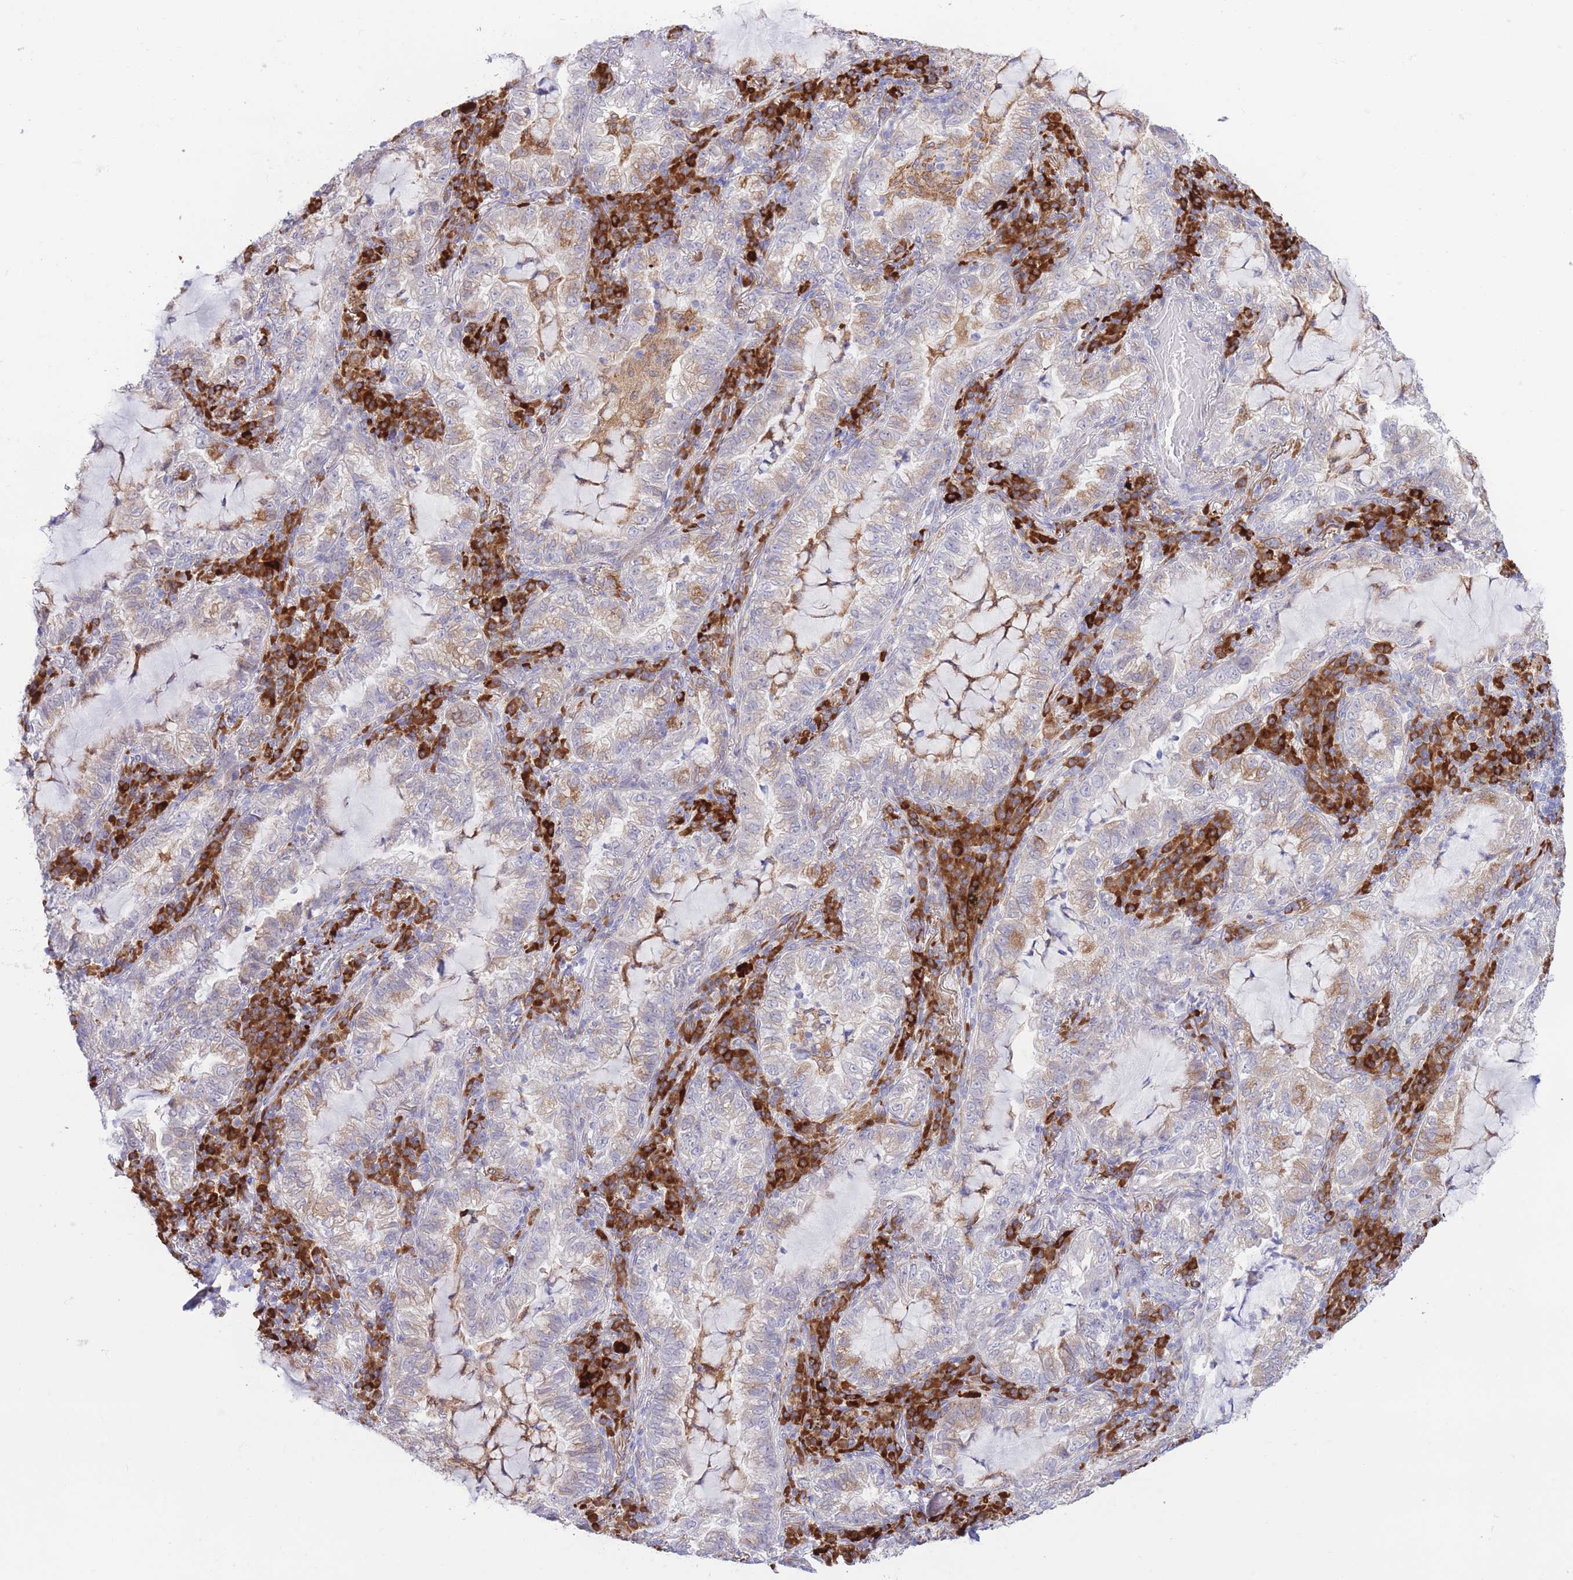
{"staining": {"intensity": "weak", "quantity": "<25%", "location": "cytoplasmic/membranous"}, "tissue": "lung cancer", "cell_type": "Tumor cells", "image_type": "cancer", "snomed": [{"axis": "morphology", "description": "Adenocarcinoma, NOS"}, {"axis": "topography", "description": "Lung"}], "caption": "An image of adenocarcinoma (lung) stained for a protein demonstrates no brown staining in tumor cells.", "gene": "MYDGF", "patient": {"sex": "female", "age": 73}}